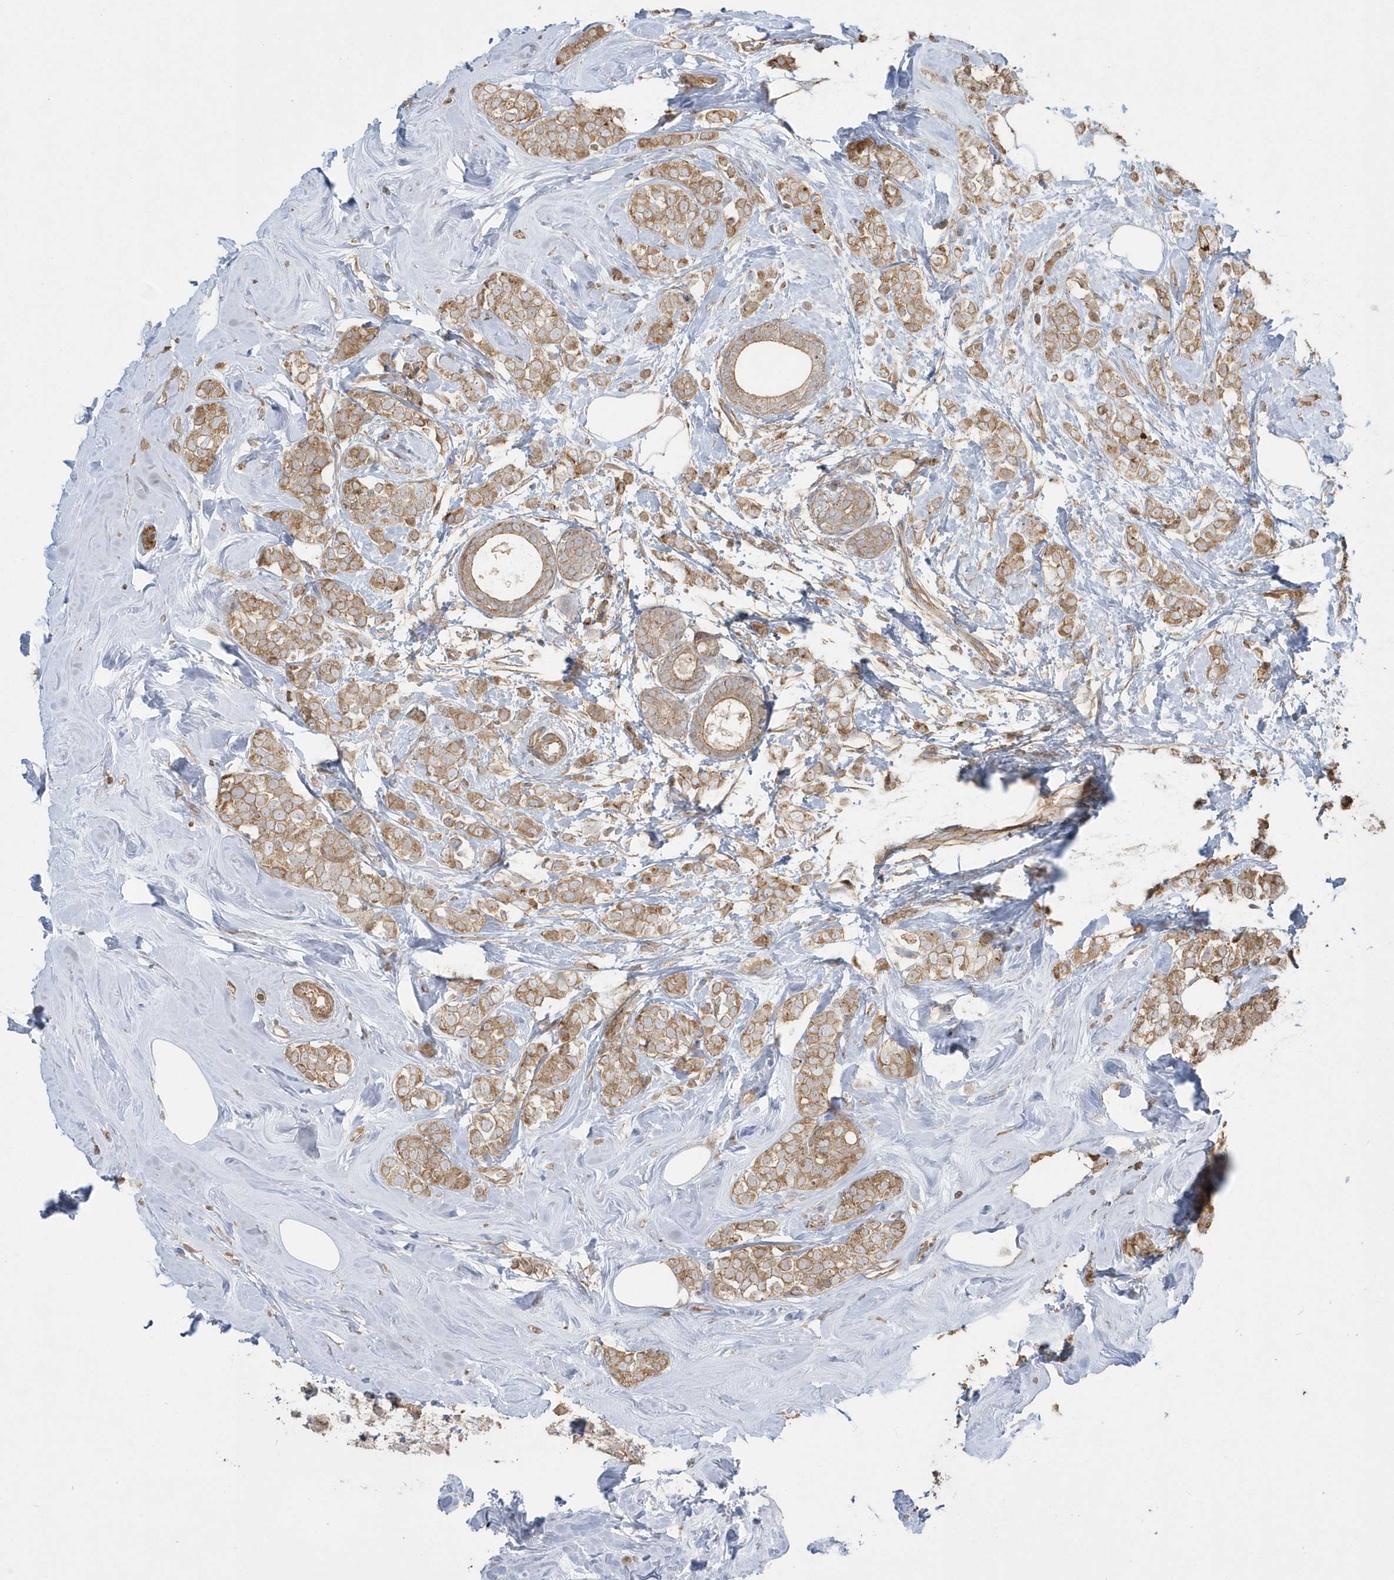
{"staining": {"intensity": "moderate", "quantity": ">75%", "location": "cytoplasmic/membranous"}, "tissue": "breast cancer", "cell_type": "Tumor cells", "image_type": "cancer", "snomed": [{"axis": "morphology", "description": "Lobular carcinoma"}, {"axis": "topography", "description": "Breast"}], "caption": "This is a histology image of immunohistochemistry (IHC) staining of breast cancer, which shows moderate expression in the cytoplasmic/membranous of tumor cells.", "gene": "ARMC8", "patient": {"sex": "female", "age": 47}}